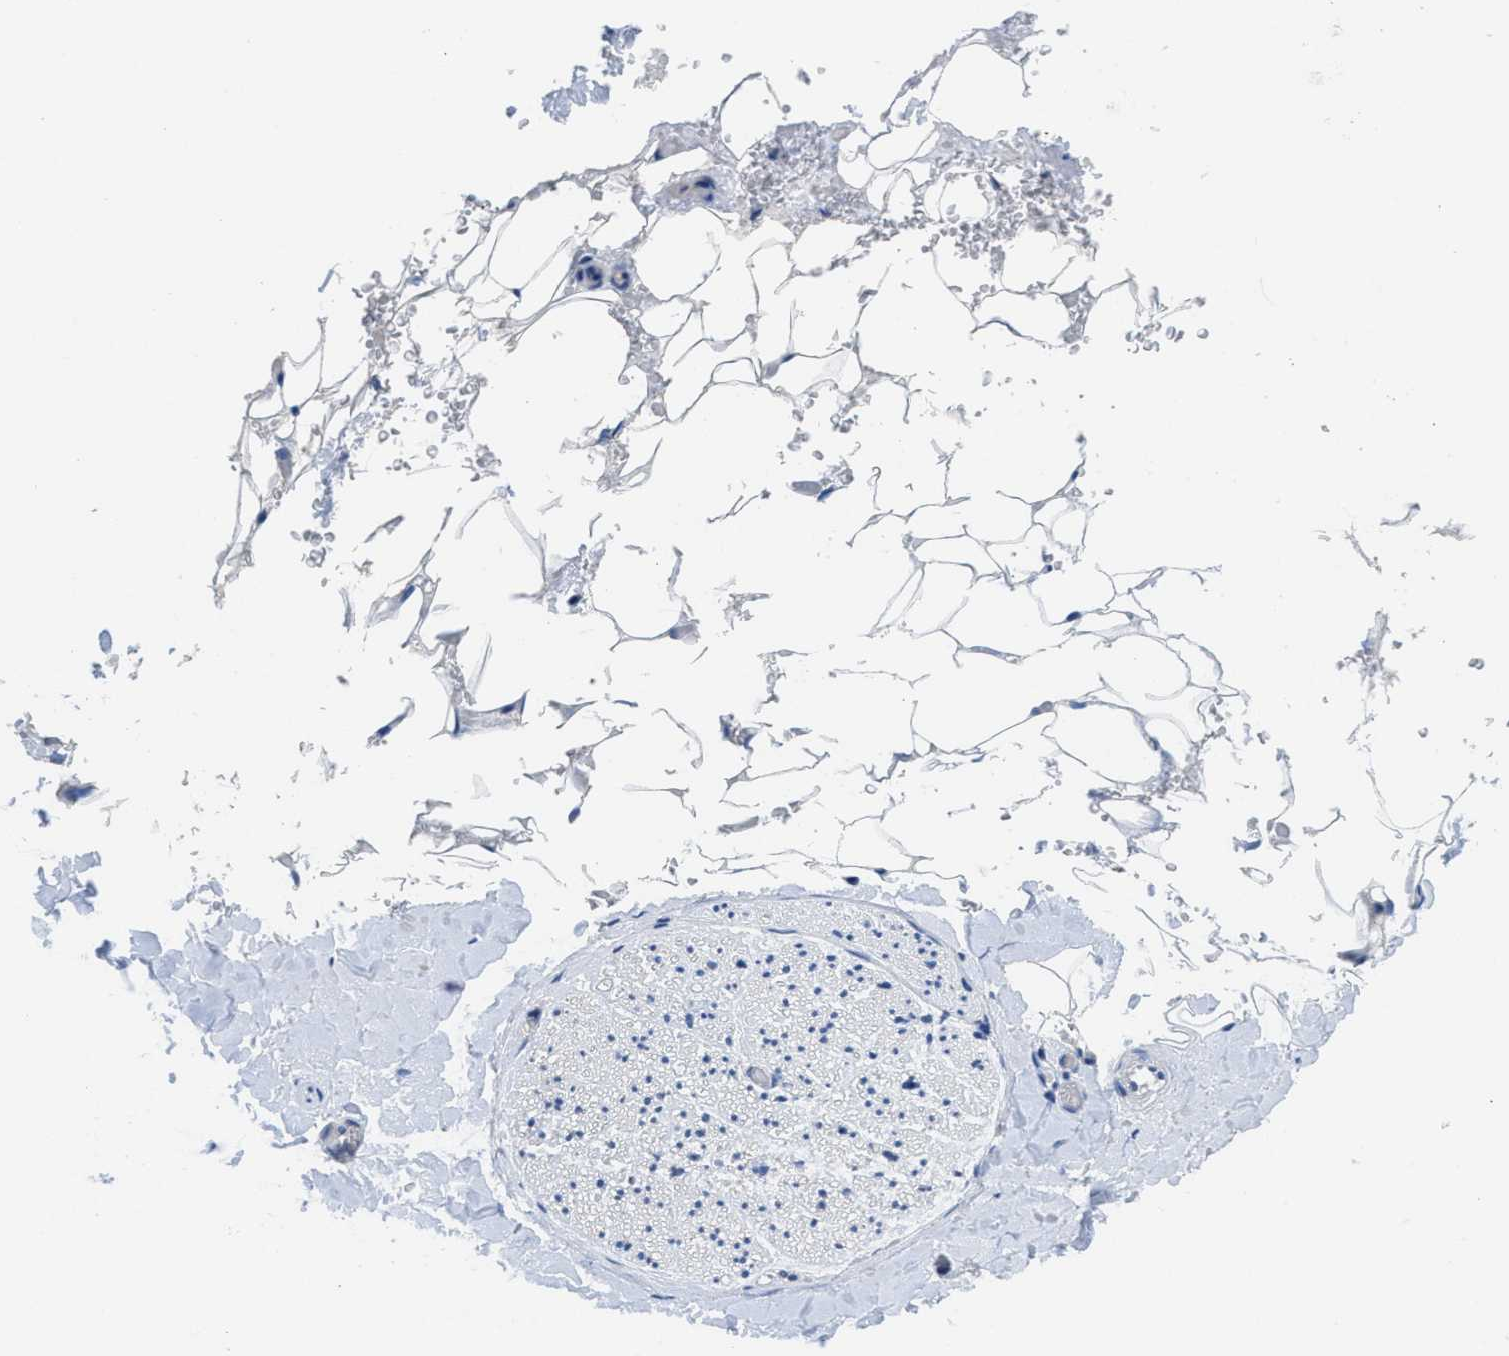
{"staining": {"intensity": "negative", "quantity": "none", "location": "none"}, "tissue": "adipose tissue", "cell_type": "Adipocytes", "image_type": "normal", "snomed": [{"axis": "morphology", "description": "Normal tissue, NOS"}, {"axis": "topography", "description": "Peripheral nerve tissue"}], "caption": "This is an IHC image of normal adipose tissue. There is no positivity in adipocytes.", "gene": "CA9", "patient": {"sex": "male", "age": 70}}